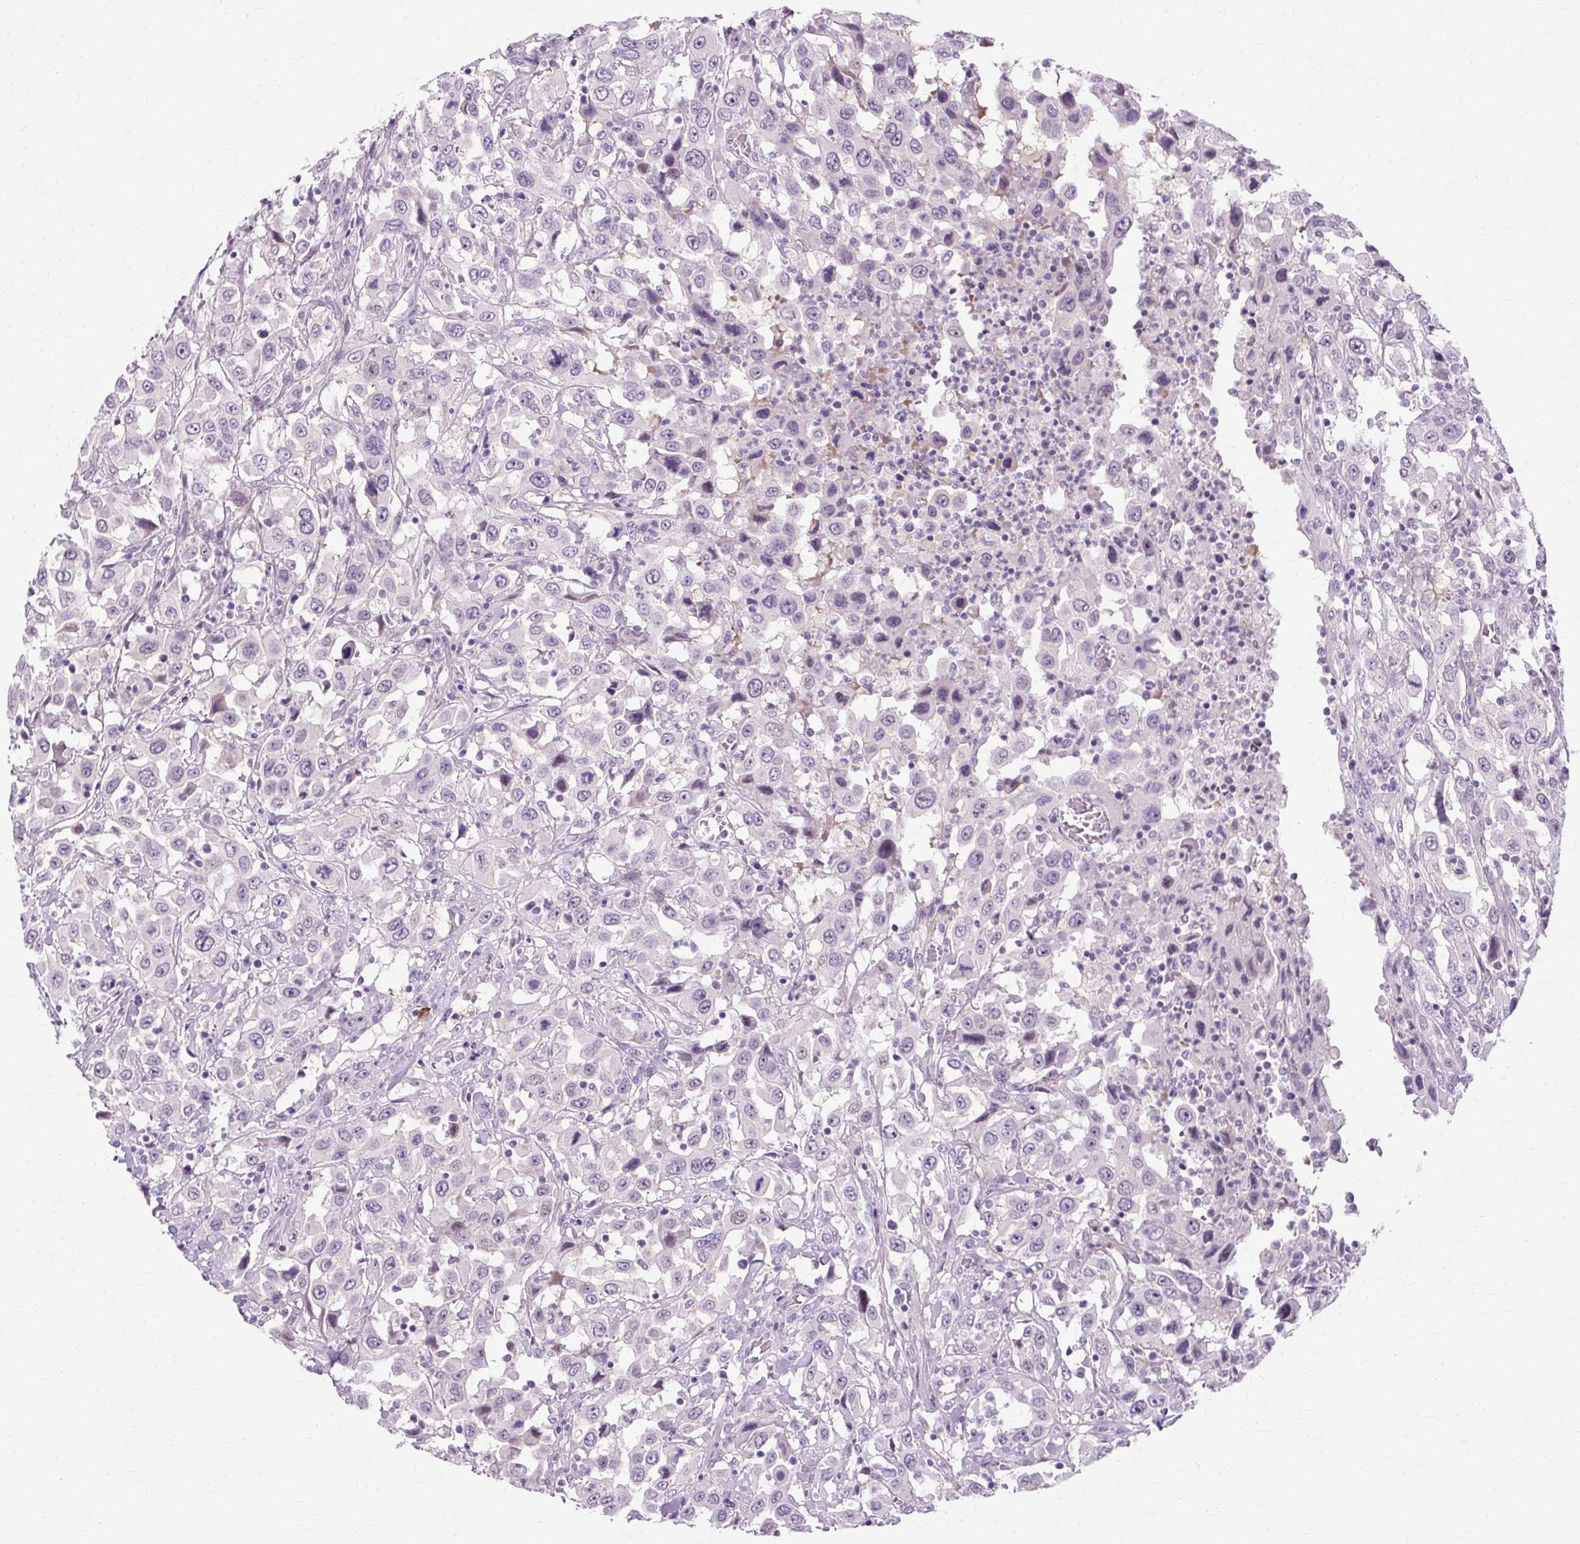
{"staining": {"intensity": "negative", "quantity": "none", "location": "none"}, "tissue": "urothelial cancer", "cell_type": "Tumor cells", "image_type": "cancer", "snomed": [{"axis": "morphology", "description": "Urothelial carcinoma, High grade"}, {"axis": "topography", "description": "Urinary bladder"}], "caption": "Immunohistochemical staining of urothelial carcinoma (high-grade) displays no significant expression in tumor cells.", "gene": "RYBP", "patient": {"sex": "male", "age": 61}}